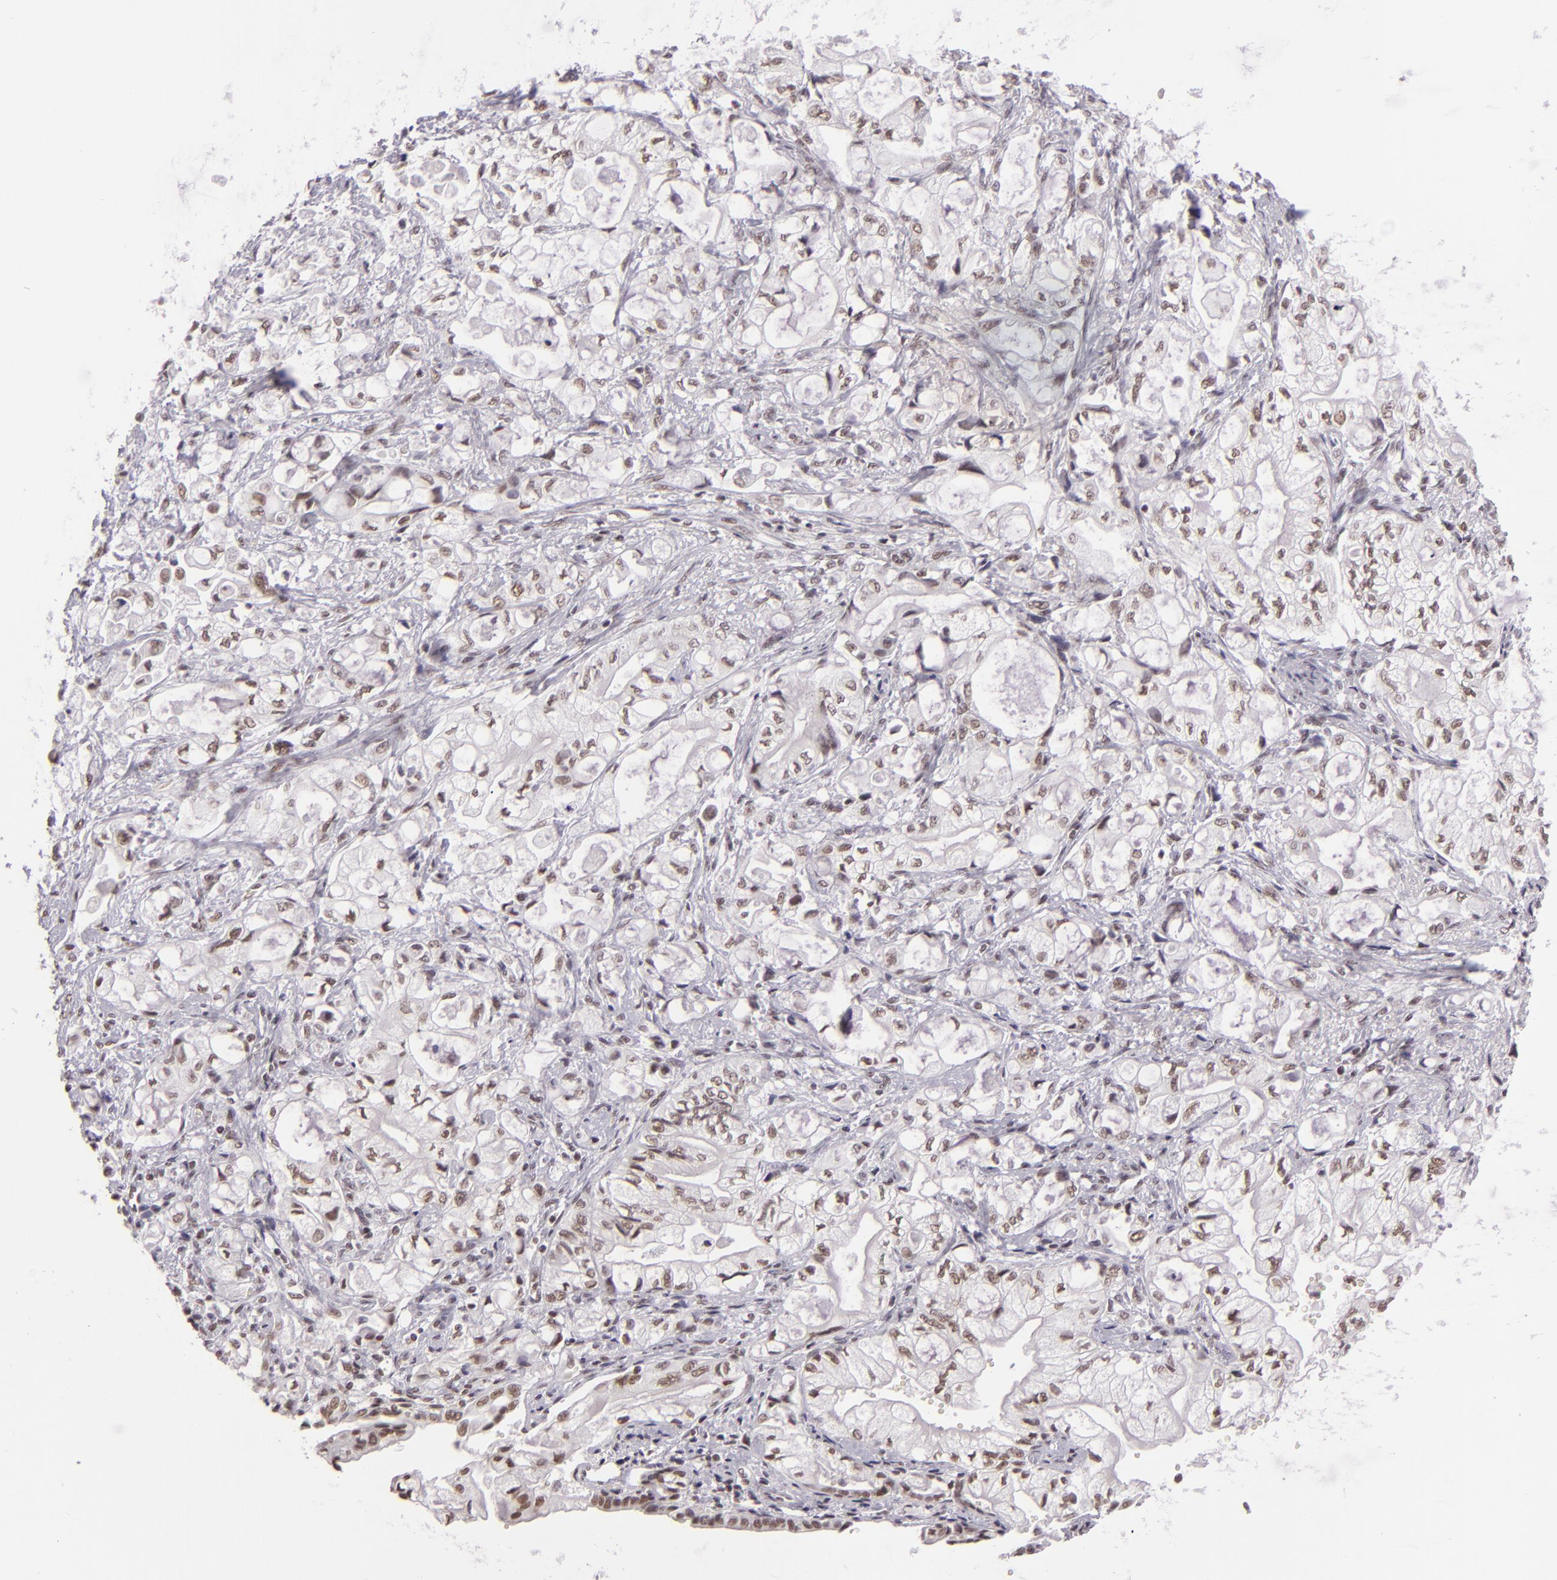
{"staining": {"intensity": "weak", "quantity": "<25%", "location": "nuclear"}, "tissue": "pancreatic cancer", "cell_type": "Tumor cells", "image_type": "cancer", "snomed": [{"axis": "morphology", "description": "Adenocarcinoma, NOS"}, {"axis": "topography", "description": "Pancreas"}], "caption": "The histopathology image reveals no staining of tumor cells in pancreatic cancer (adenocarcinoma).", "gene": "BRD8", "patient": {"sex": "male", "age": 79}}